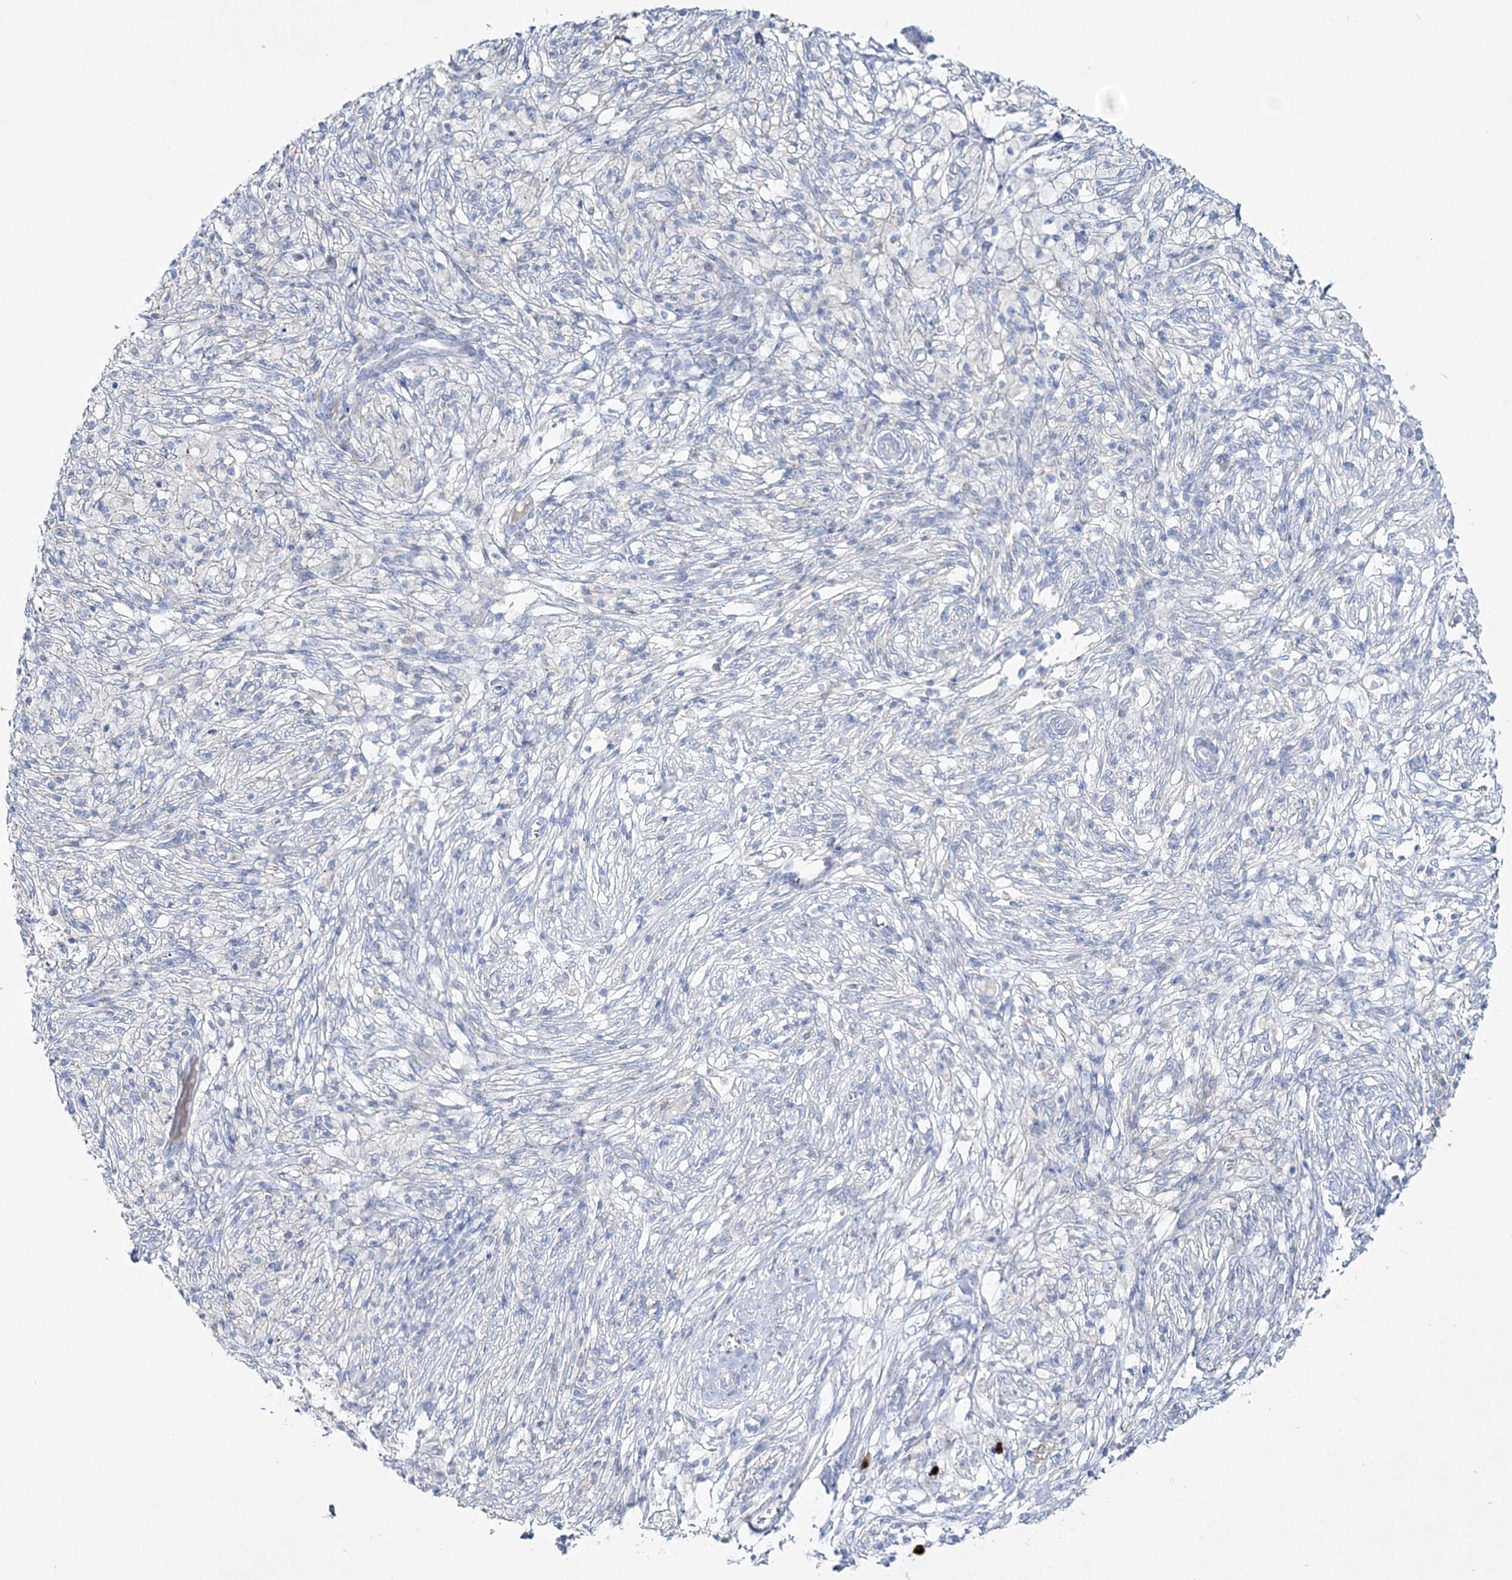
{"staining": {"intensity": "negative", "quantity": "none", "location": "none"}, "tissue": "ovarian cancer", "cell_type": "Tumor cells", "image_type": "cancer", "snomed": [{"axis": "morphology", "description": "Carcinoma, endometroid"}, {"axis": "topography", "description": "Ovary"}], "caption": "This is an IHC histopathology image of human ovarian cancer (endometroid carcinoma). There is no expression in tumor cells.", "gene": "WDSUB1", "patient": {"sex": "female", "age": 42}}